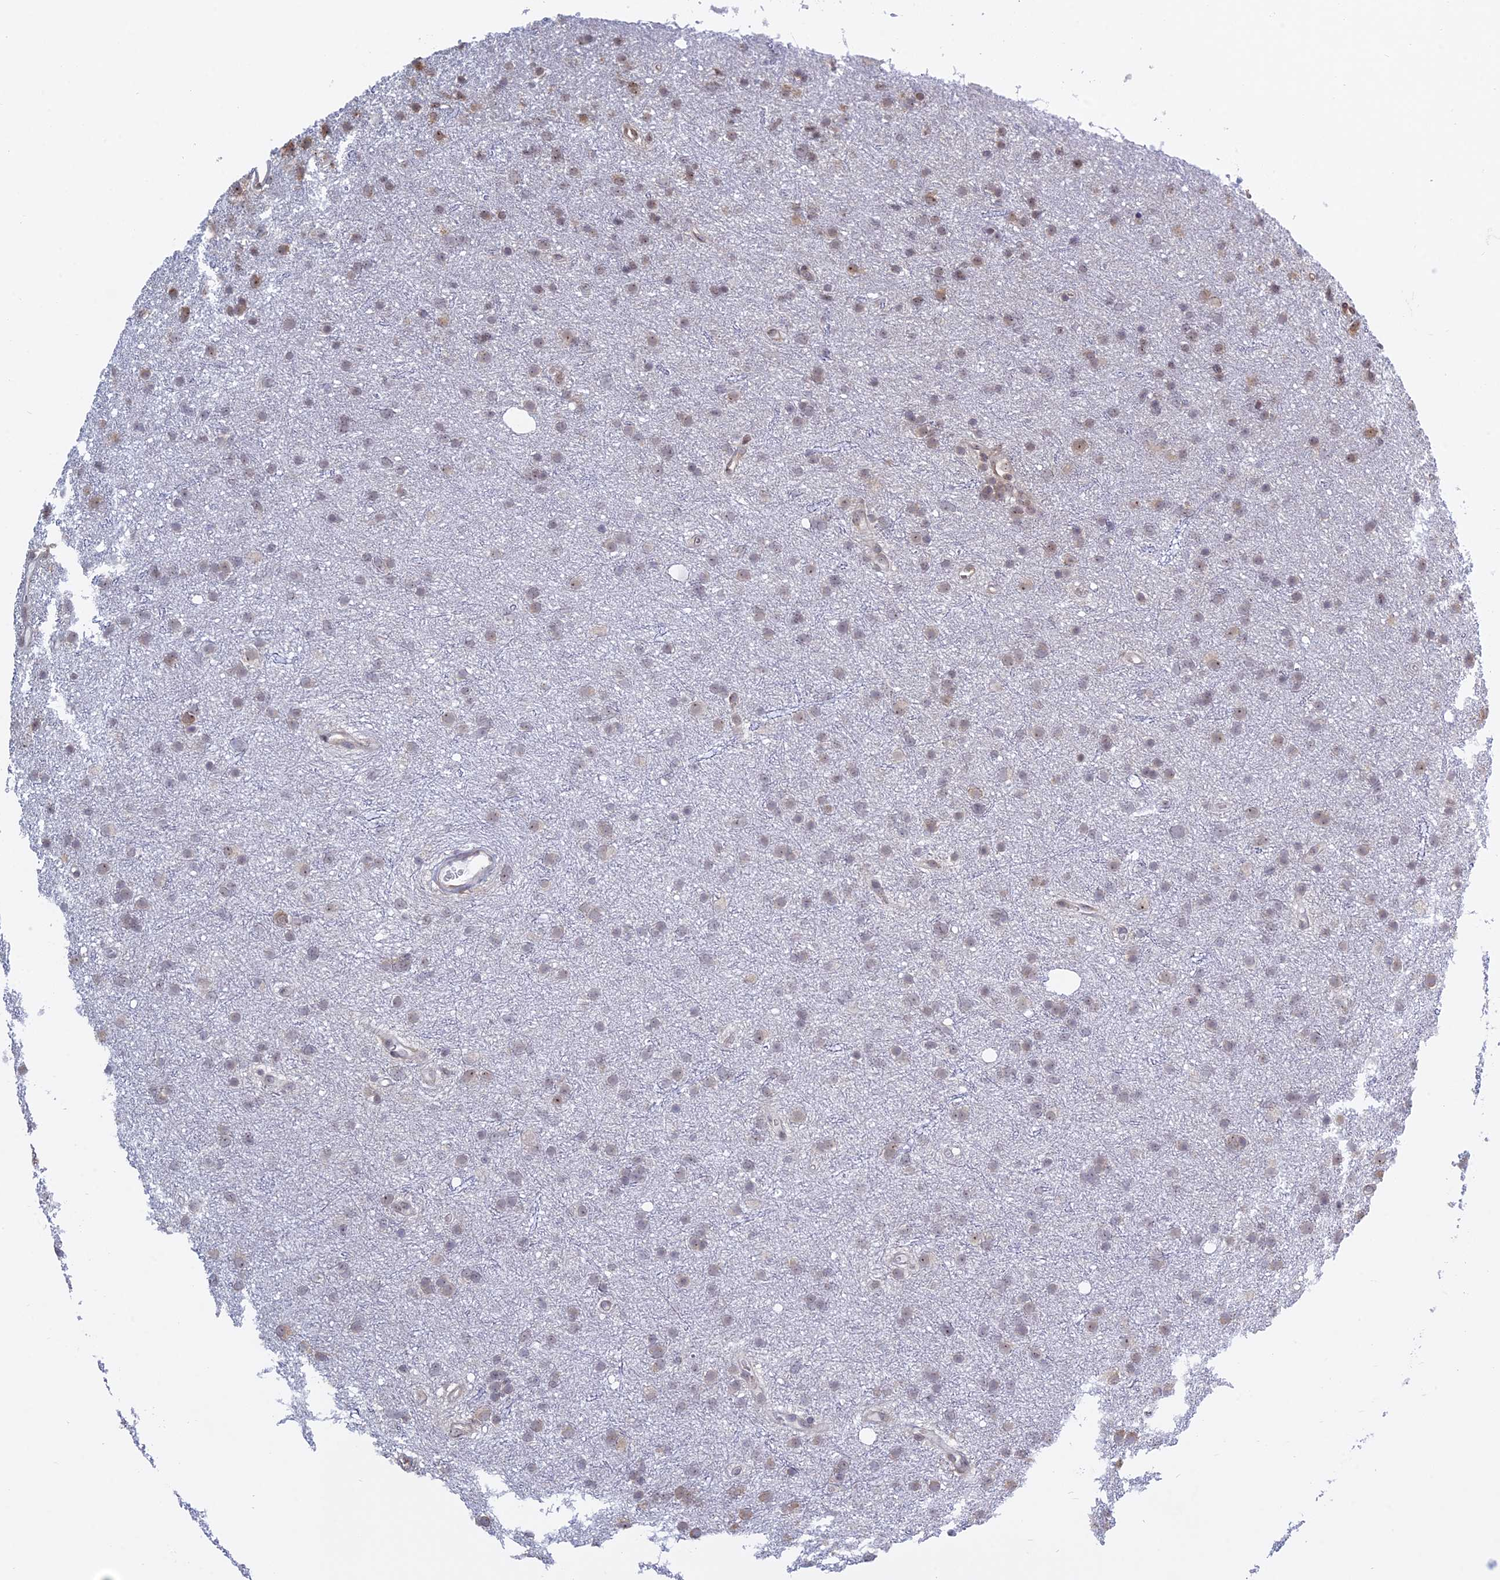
{"staining": {"intensity": "negative", "quantity": "none", "location": "none"}, "tissue": "glioma", "cell_type": "Tumor cells", "image_type": "cancer", "snomed": [{"axis": "morphology", "description": "Glioma, malignant, Low grade"}, {"axis": "topography", "description": "Cerebral cortex"}], "caption": "Tumor cells are negative for protein expression in human glioma.", "gene": "RPS19BP1", "patient": {"sex": "female", "age": 39}}